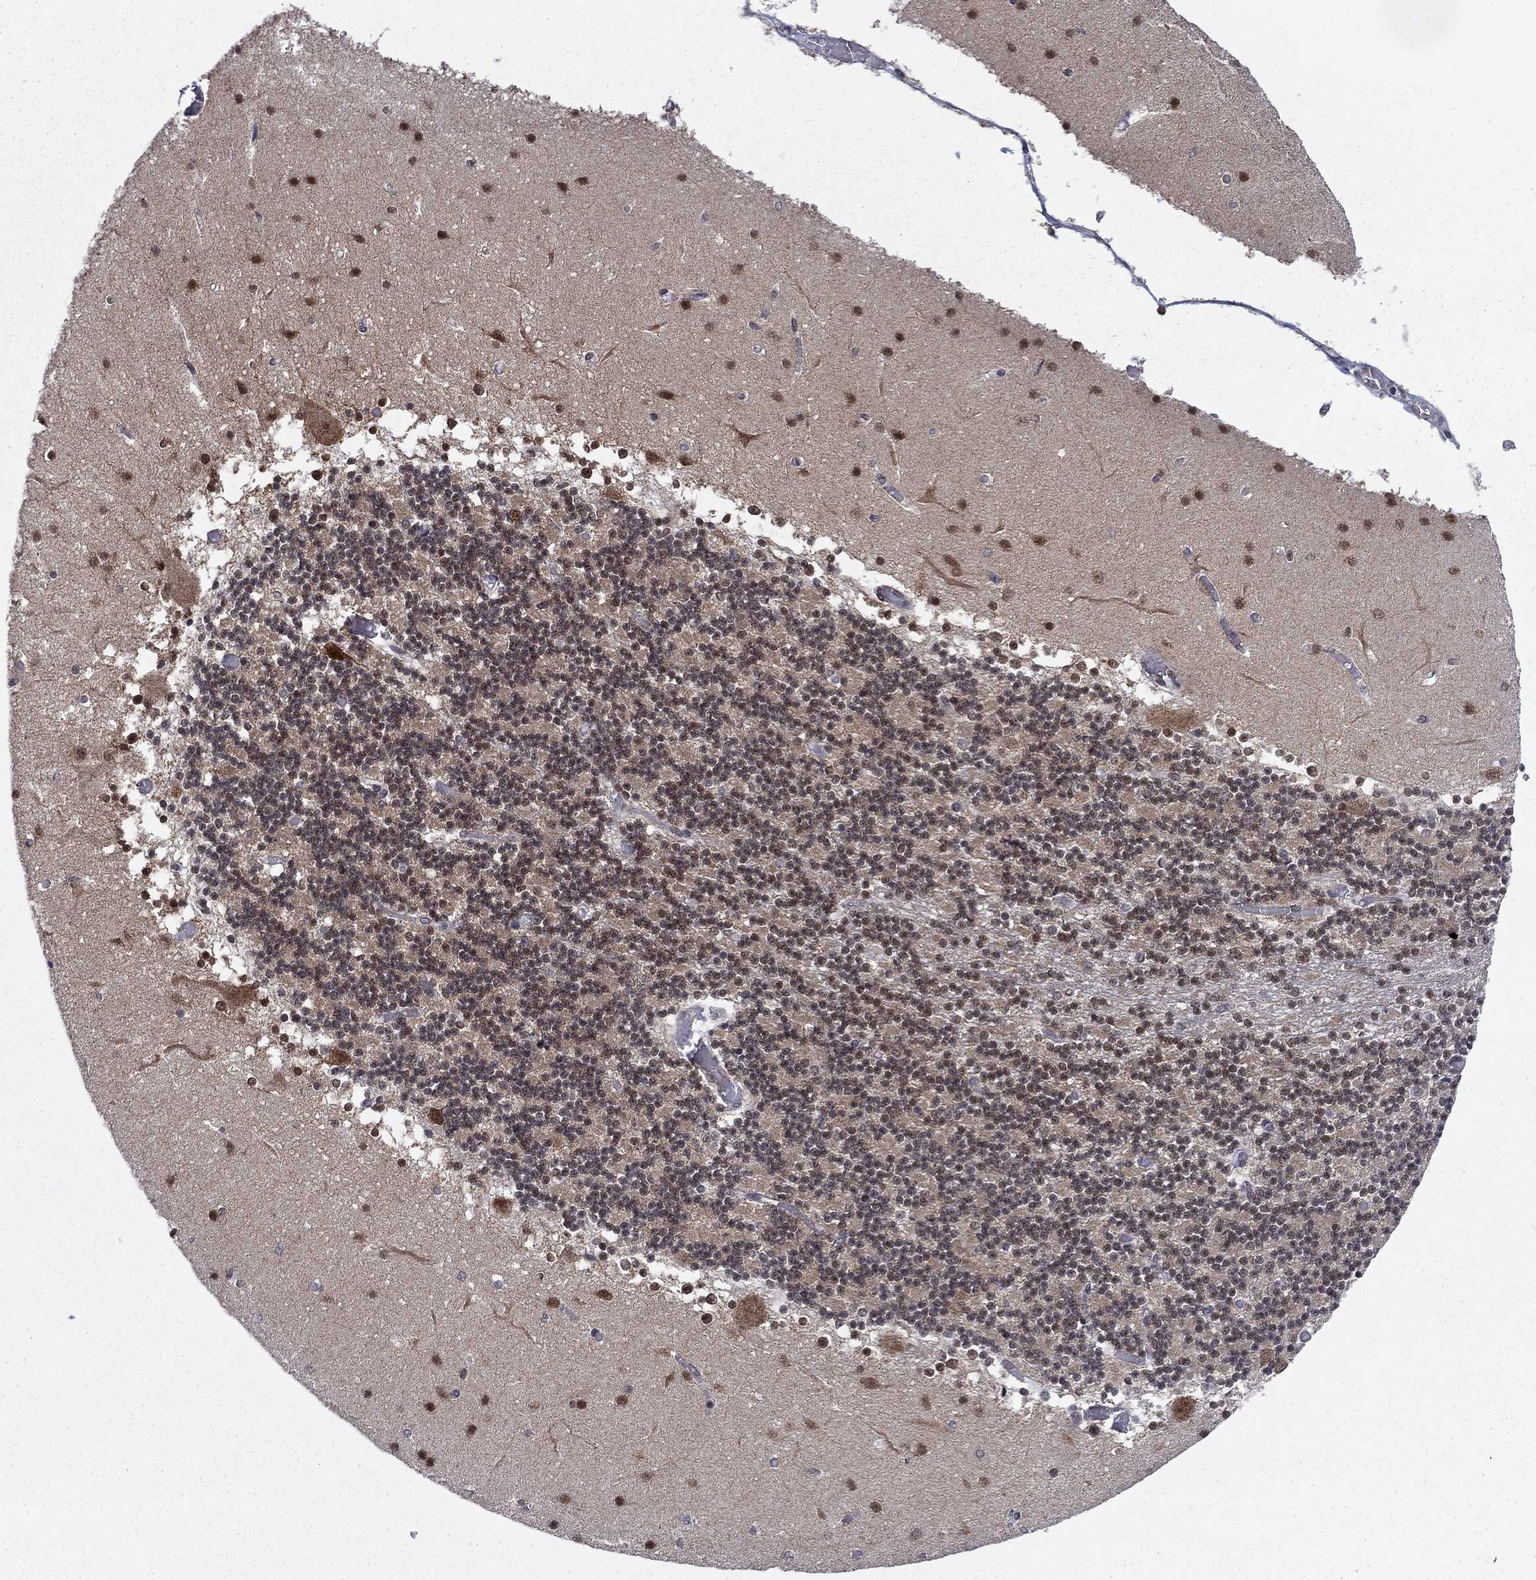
{"staining": {"intensity": "weak", "quantity": "<25%", "location": "nuclear"}, "tissue": "cerebellum", "cell_type": "Cells in granular layer", "image_type": "normal", "snomed": [{"axis": "morphology", "description": "Normal tissue, NOS"}, {"axis": "topography", "description": "Cerebellum"}], "caption": "IHC of normal cerebellum exhibits no staining in cells in granular layer.", "gene": "DNAJA1", "patient": {"sex": "female", "age": 28}}